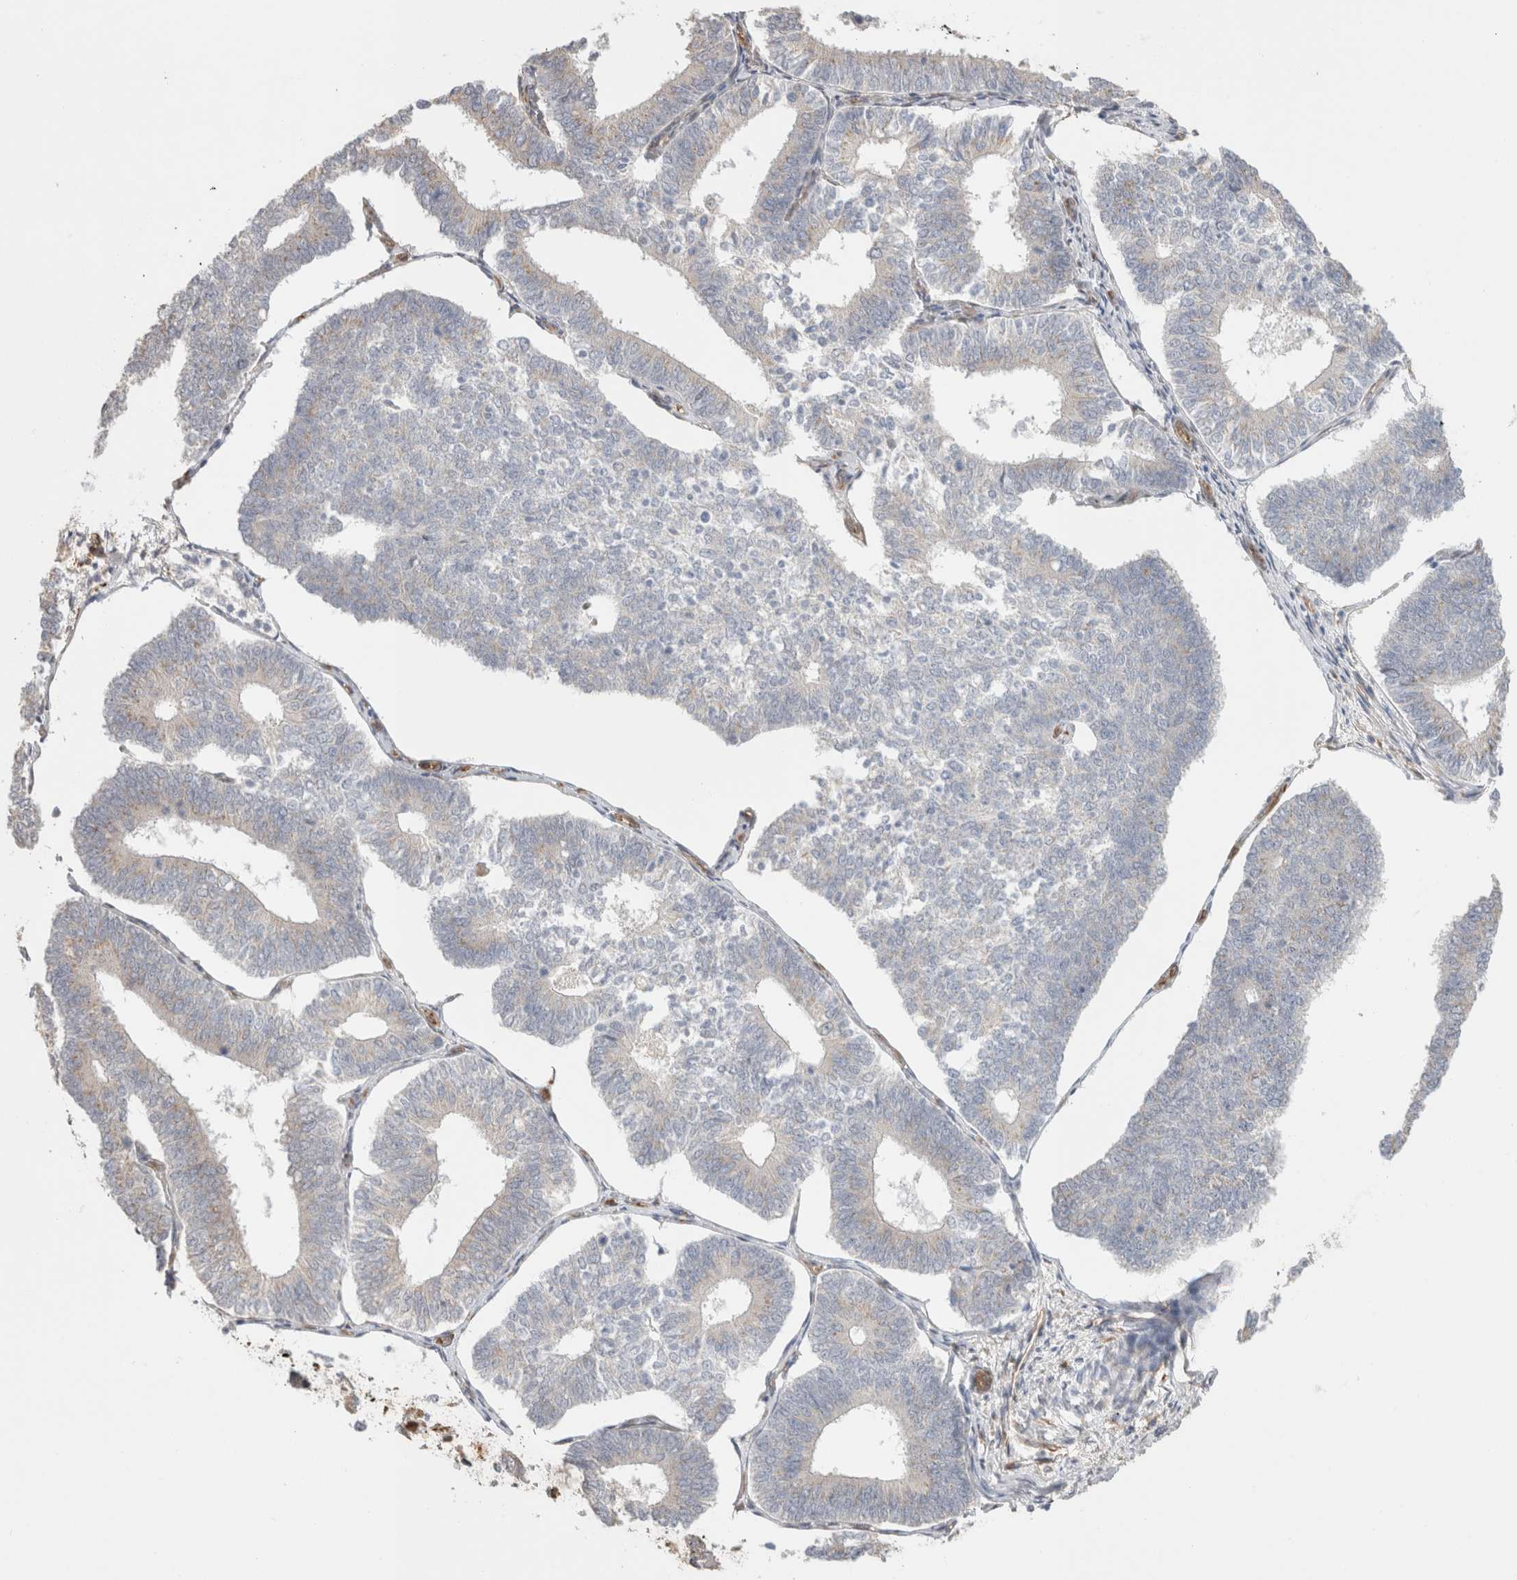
{"staining": {"intensity": "weak", "quantity": "<25%", "location": "cytoplasmic/membranous"}, "tissue": "endometrial cancer", "cell_type": "Tumor cells", "image_type": "cancer", "snomed": [{"axis": "morphology", "description": "Adenocarcinoma, NOS"}, {"axis": "topography", "description": "Endometrium"}], "caption": "Immunohistochemical staining of human endometrial cancer exhibits no significant staining in tumor cells. Brightfield microscopy of immunohistochemistry stained with DAB (brown) and hematoxylin (blue), captured at high magnification.", "gene": "CAAP1", "patient": {"sex": "female", "age": 70}}